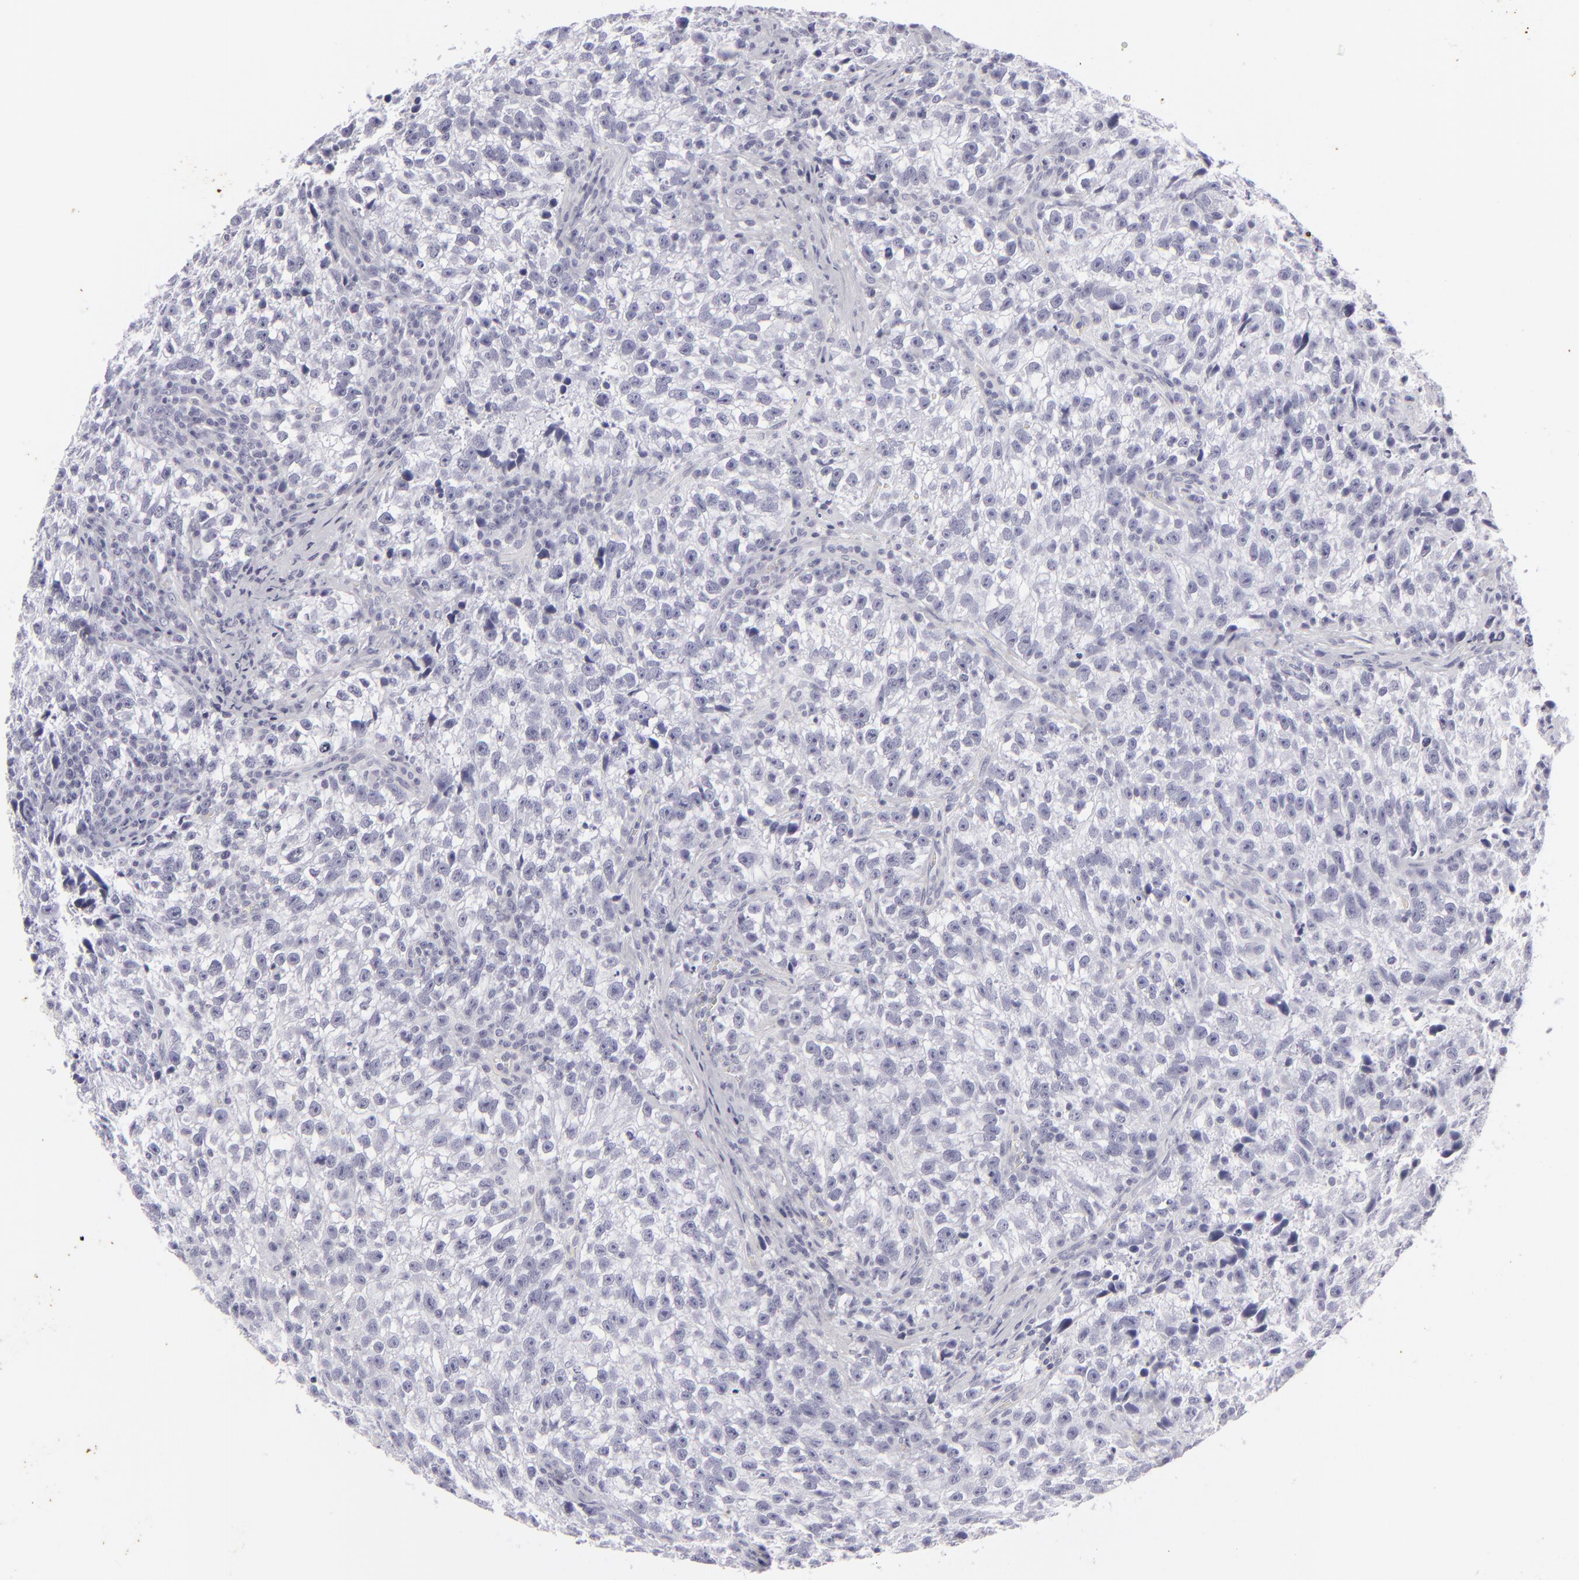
{"staining": {"intensity": "negative", "quantity": "none", "location": "none"}, "tissue": "testis cancer", "cell_type": "Tumor cells", "image_type": "cancer", "snomed": [{"axis": "morphology", "description": "Seminoma, NOS"}, {"axis": "topography", "description": "Testis"}], "caption": "Tumor cells are negative for brown protein staining in testis cancer.", "gene": "KRT1", "patient": {"sex": "male", "age": 38}}